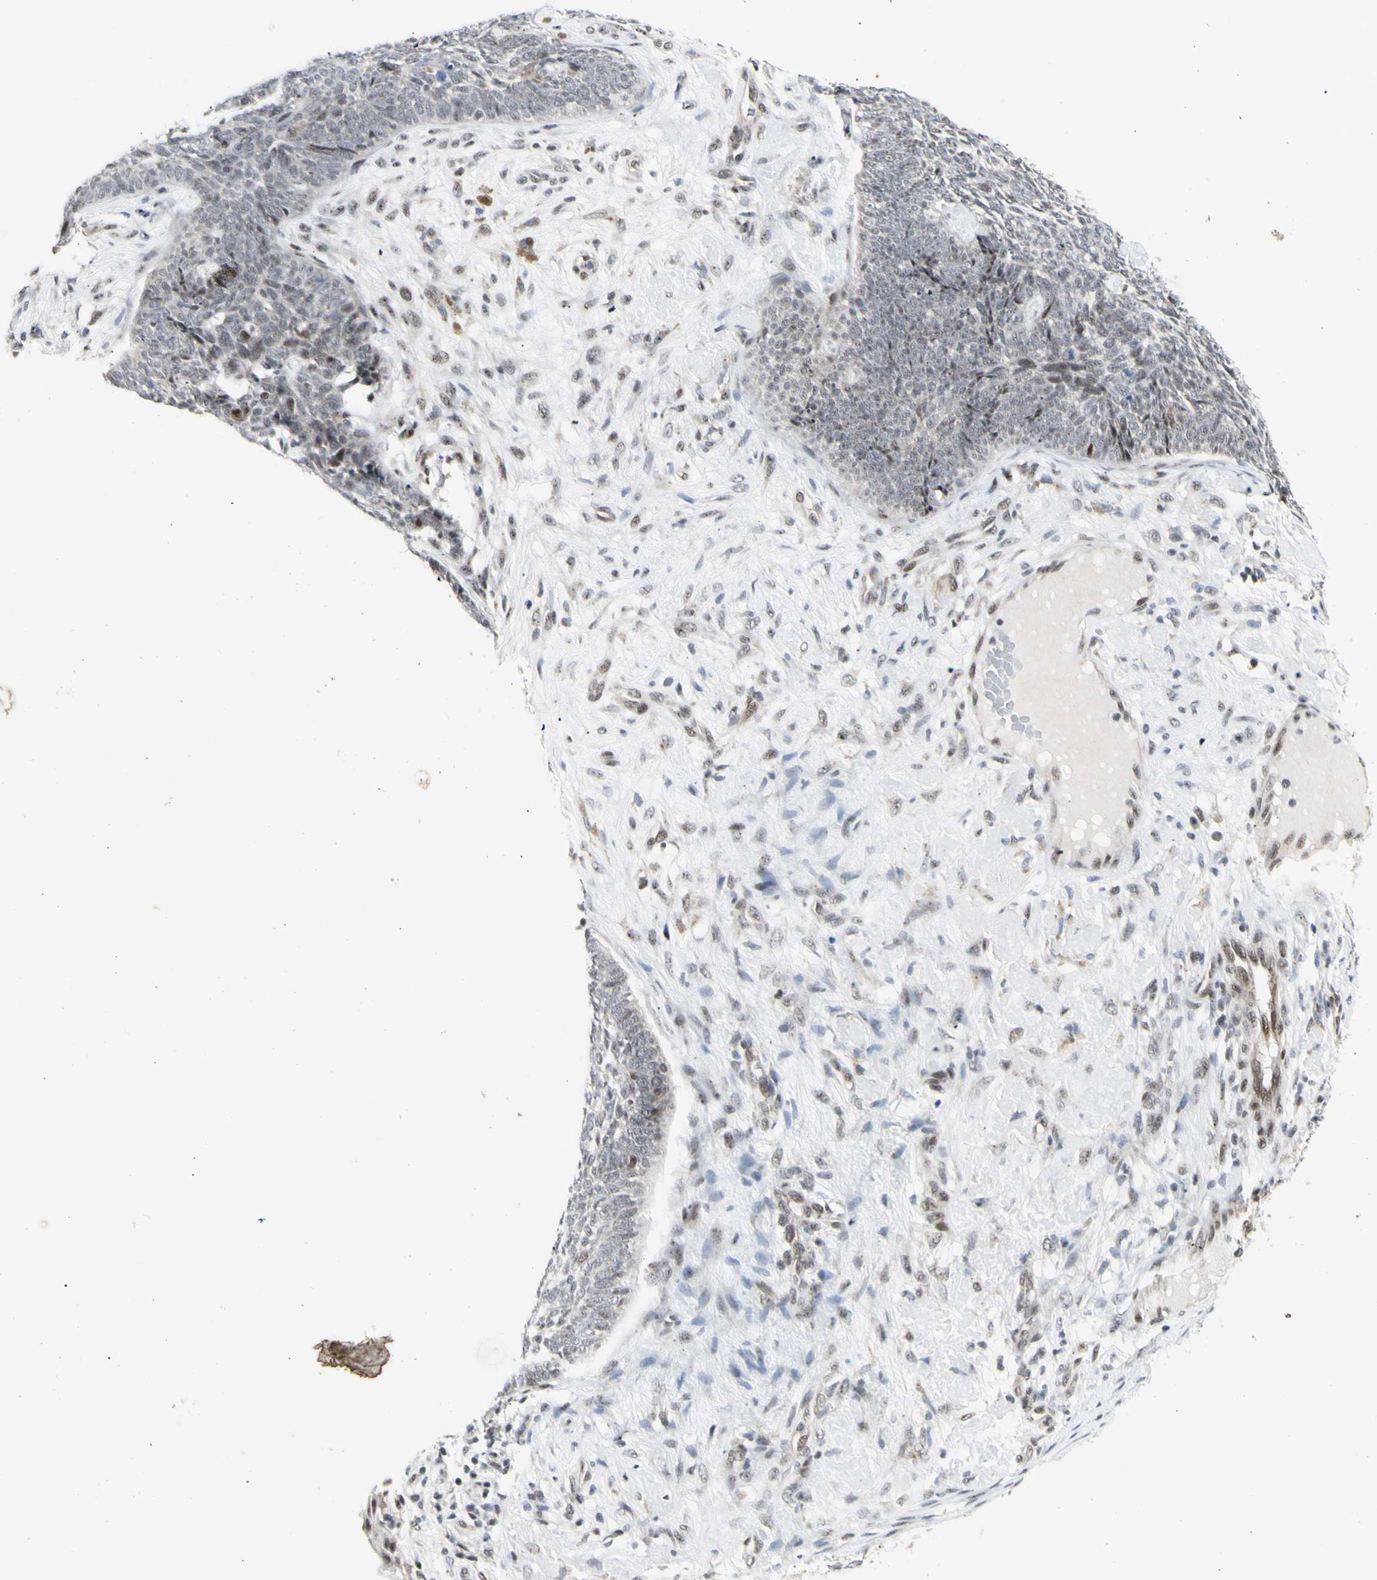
{"staining": {"intensity": "negative", "quantity": "none", "location": "none"}, "tissue": "skin cancer", "cell_type": "Tumor cells", "image_type": "cancer", "snomed": [{"axis": "morphology", "description": "Basal cell carcinoma"}, {"axis": "topography", "description": "Skin"}], "caption": "Skin cancer (basal cell carcinoma) was stained to show a protein in brown. There is no significant expression in tumor cells.", "gene": "DHRS7B", "patient": {"sex": "female", "age": 84}}